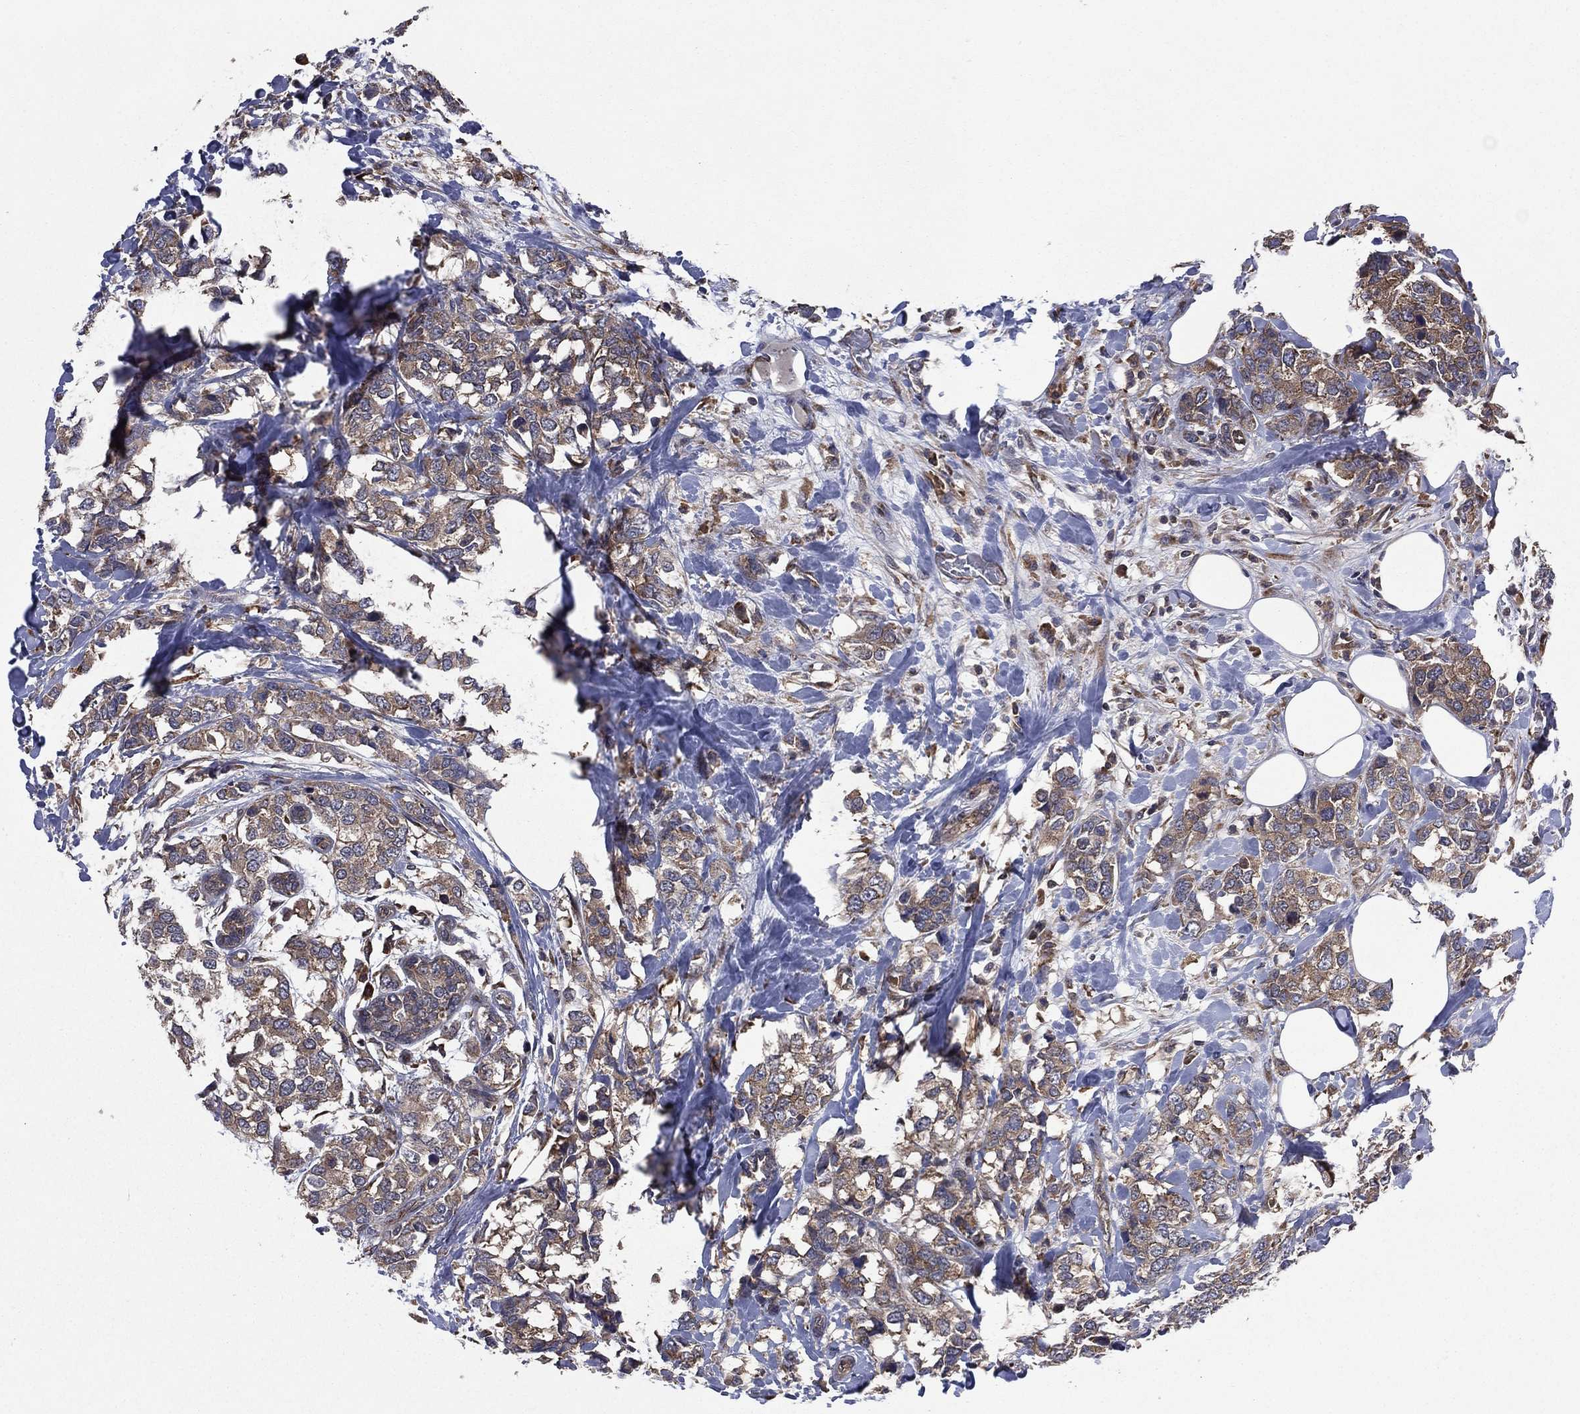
{"staining": {"intensity": "moderate", "quantity": ">75%", "location": "cytoplasmic/membranous"}, "tissue": "breast cancer", "cell_type": "Tumor cells", "image_type": "cancer", "snomed": [{"axis": "morphology", "description": "Lobular carcinoma"}, {"axis": "topography", "description": "Breast"}], "caption": "This is a histology image of immunohistochemistry (IHC) staining of breast cancer, which shows moderate expression in the cytoplasmic/membranous of tumor cells.", "gene": "C2orf76", "patient": {"sex": "female", "age": 59}}